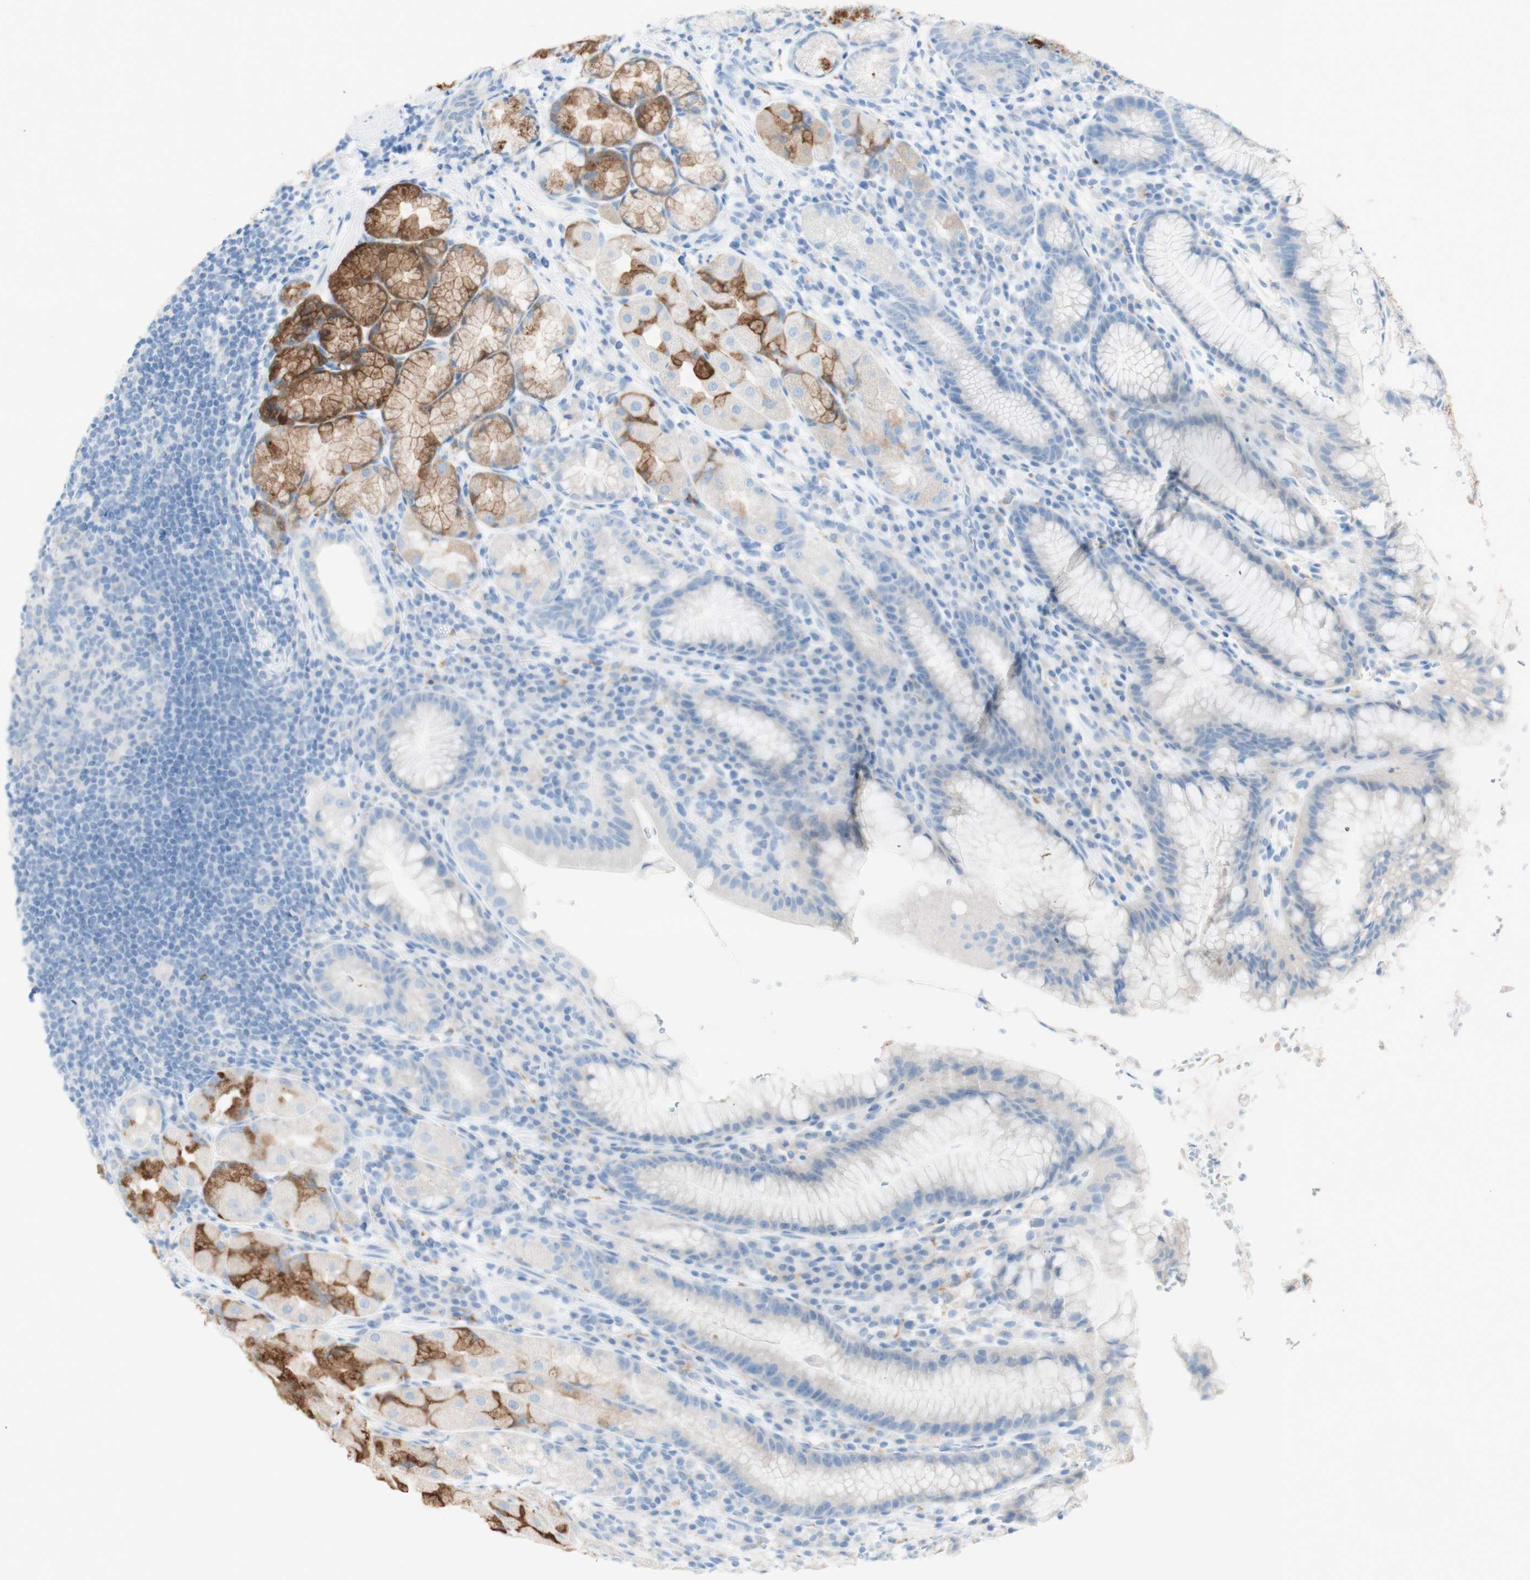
{"staining": {"intensity": "moderate", "quantity": "25%-75%", "location": "cytoplasmic/membranous"}, "tissue": "stomach", "cell_type": "Glandular cells", "image_type": "normal", "snomed": [{"axis": "morphology", "description": "Normal tissue, NOS"}, {"axis": "topography", "description": "Stomach, lower"}], "caption": "Immunohistochemistry histopathology image of normal stomach: human stomach stained using IHC exhibits medium levels of moderate protein expression localized specifically in the cytoplasmic/membranous of glandular cells, appearing as a cytoplasmic/membranous brown color.", "gene": "ART3", "patient": {"sex": "male", "age": 52}}